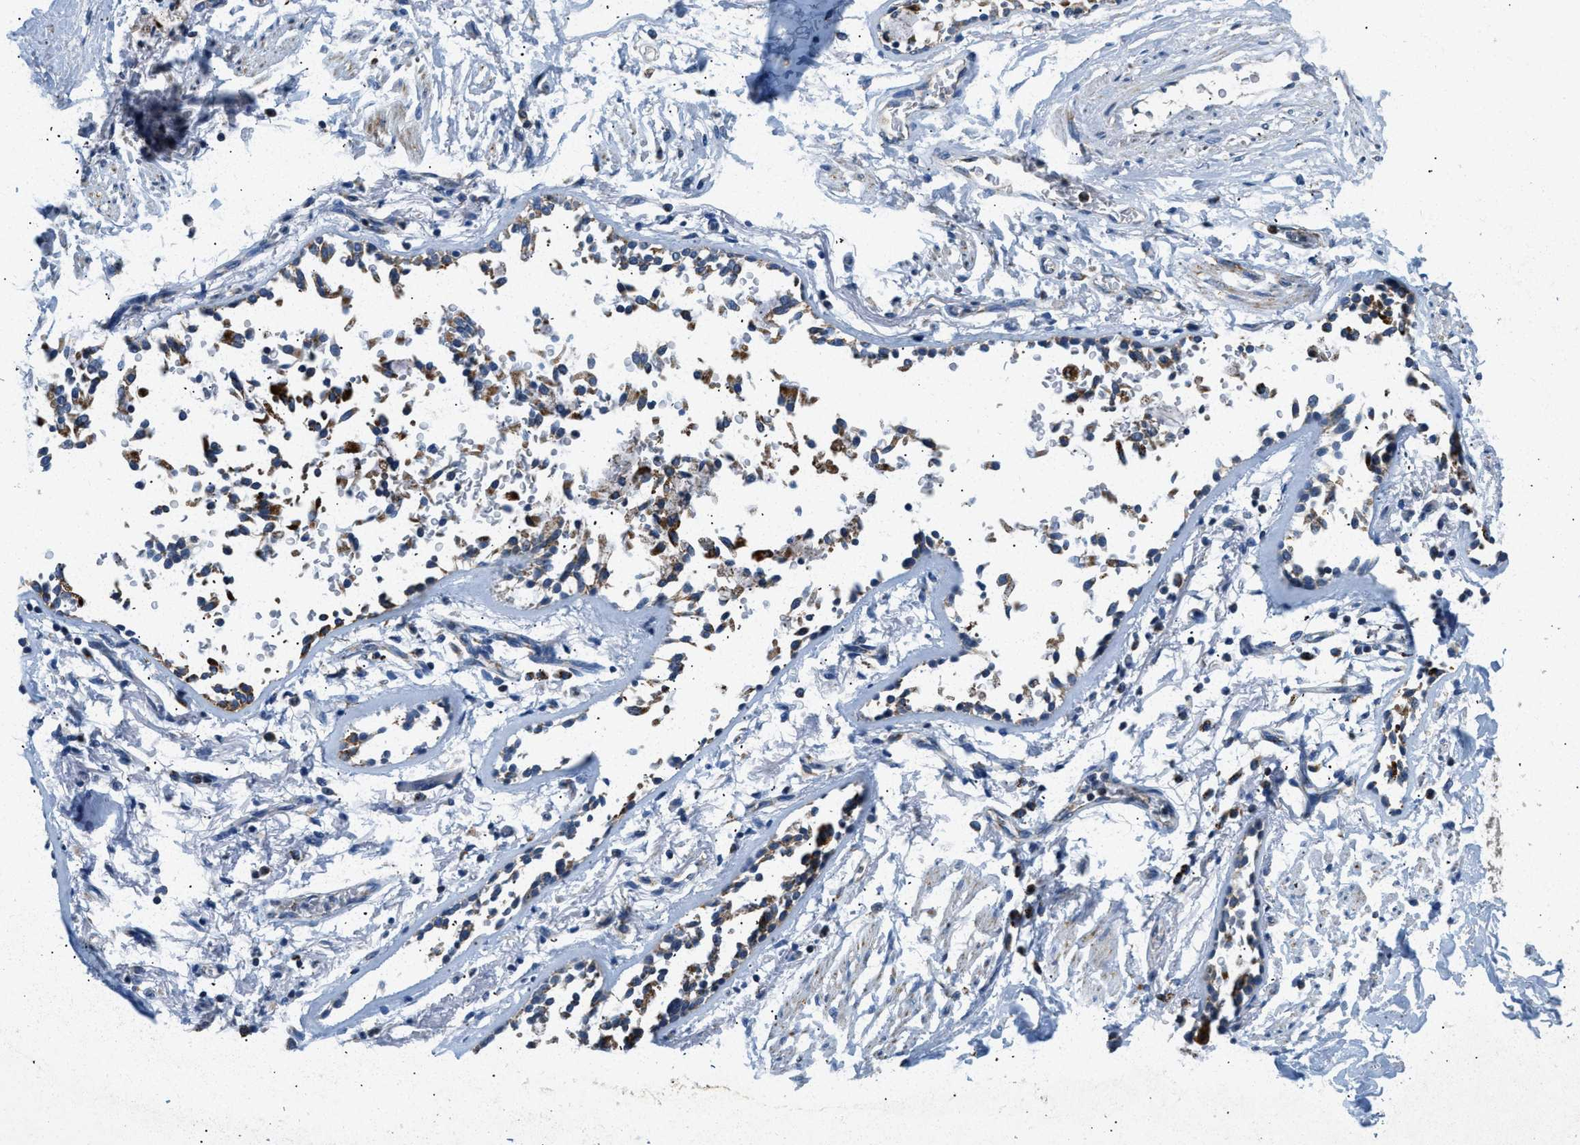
{"staining": {"intensity": "moderate", "quantity": ">75%", "location": "cytoplasmic/membranous"}, "tissue": "adipose tissue", "cell_type": "Adipocytes", "image_type": "normal", "snomed": [{"axis": "morphology", "description": "Normal tissue, NOS"}, {"axis": "topography", "description": "Cartilage tissue"}, {"axis": "topography", "description": "Lung"}], "caption": "A high-resolution histopathology image shows immunohistochemistry staining of benign adipose tissue, which displays moderate cytoplasmic/membranous staining in approximately >75% of adipocytes.", "gene": "ACADVL", "patient": {"sex": "female", "age": 77}}